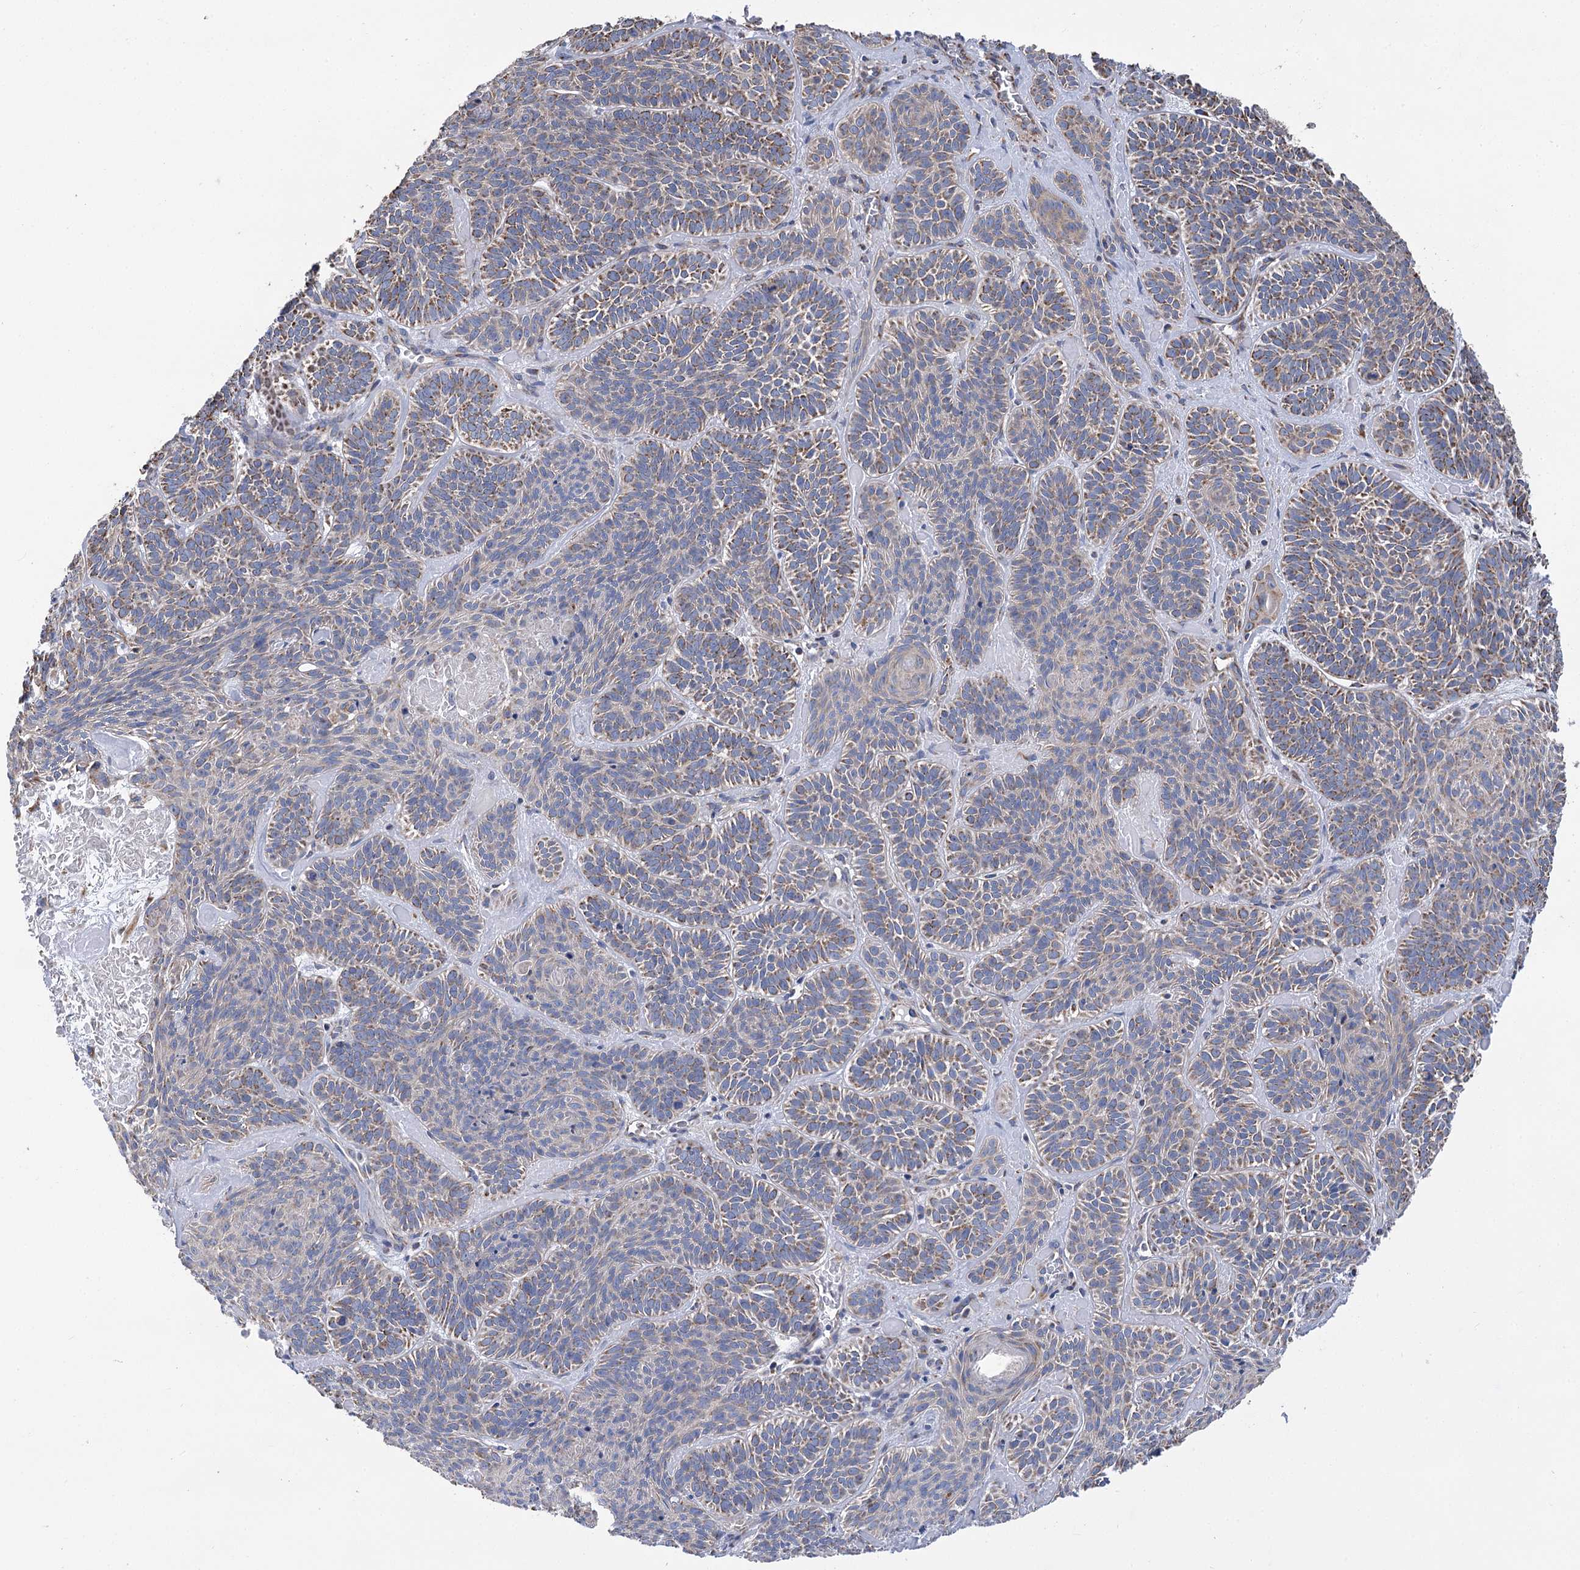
{"staining": {"intensity": "moderate", "quantity": "25%-75%", "location": "cytoplasmic/membranous"}, "tissue": "skin cancer", "cell_type": "Tumor cells", "image_type": "cancer", "snomed": [{"axis": "morphology", "description": "Basal cell carcinoma"}, {"axis": "topography", "description": "Skin"}], "caption": "Immunohistochemical staining of human basal cell carcinoma (skin) displays medium levels of moderate cytoplasmic/membranous positivity in about 25%-75% of tumor cells.", "gene": "CCDC73", "patient": {"sex": "male", "age": 85}}